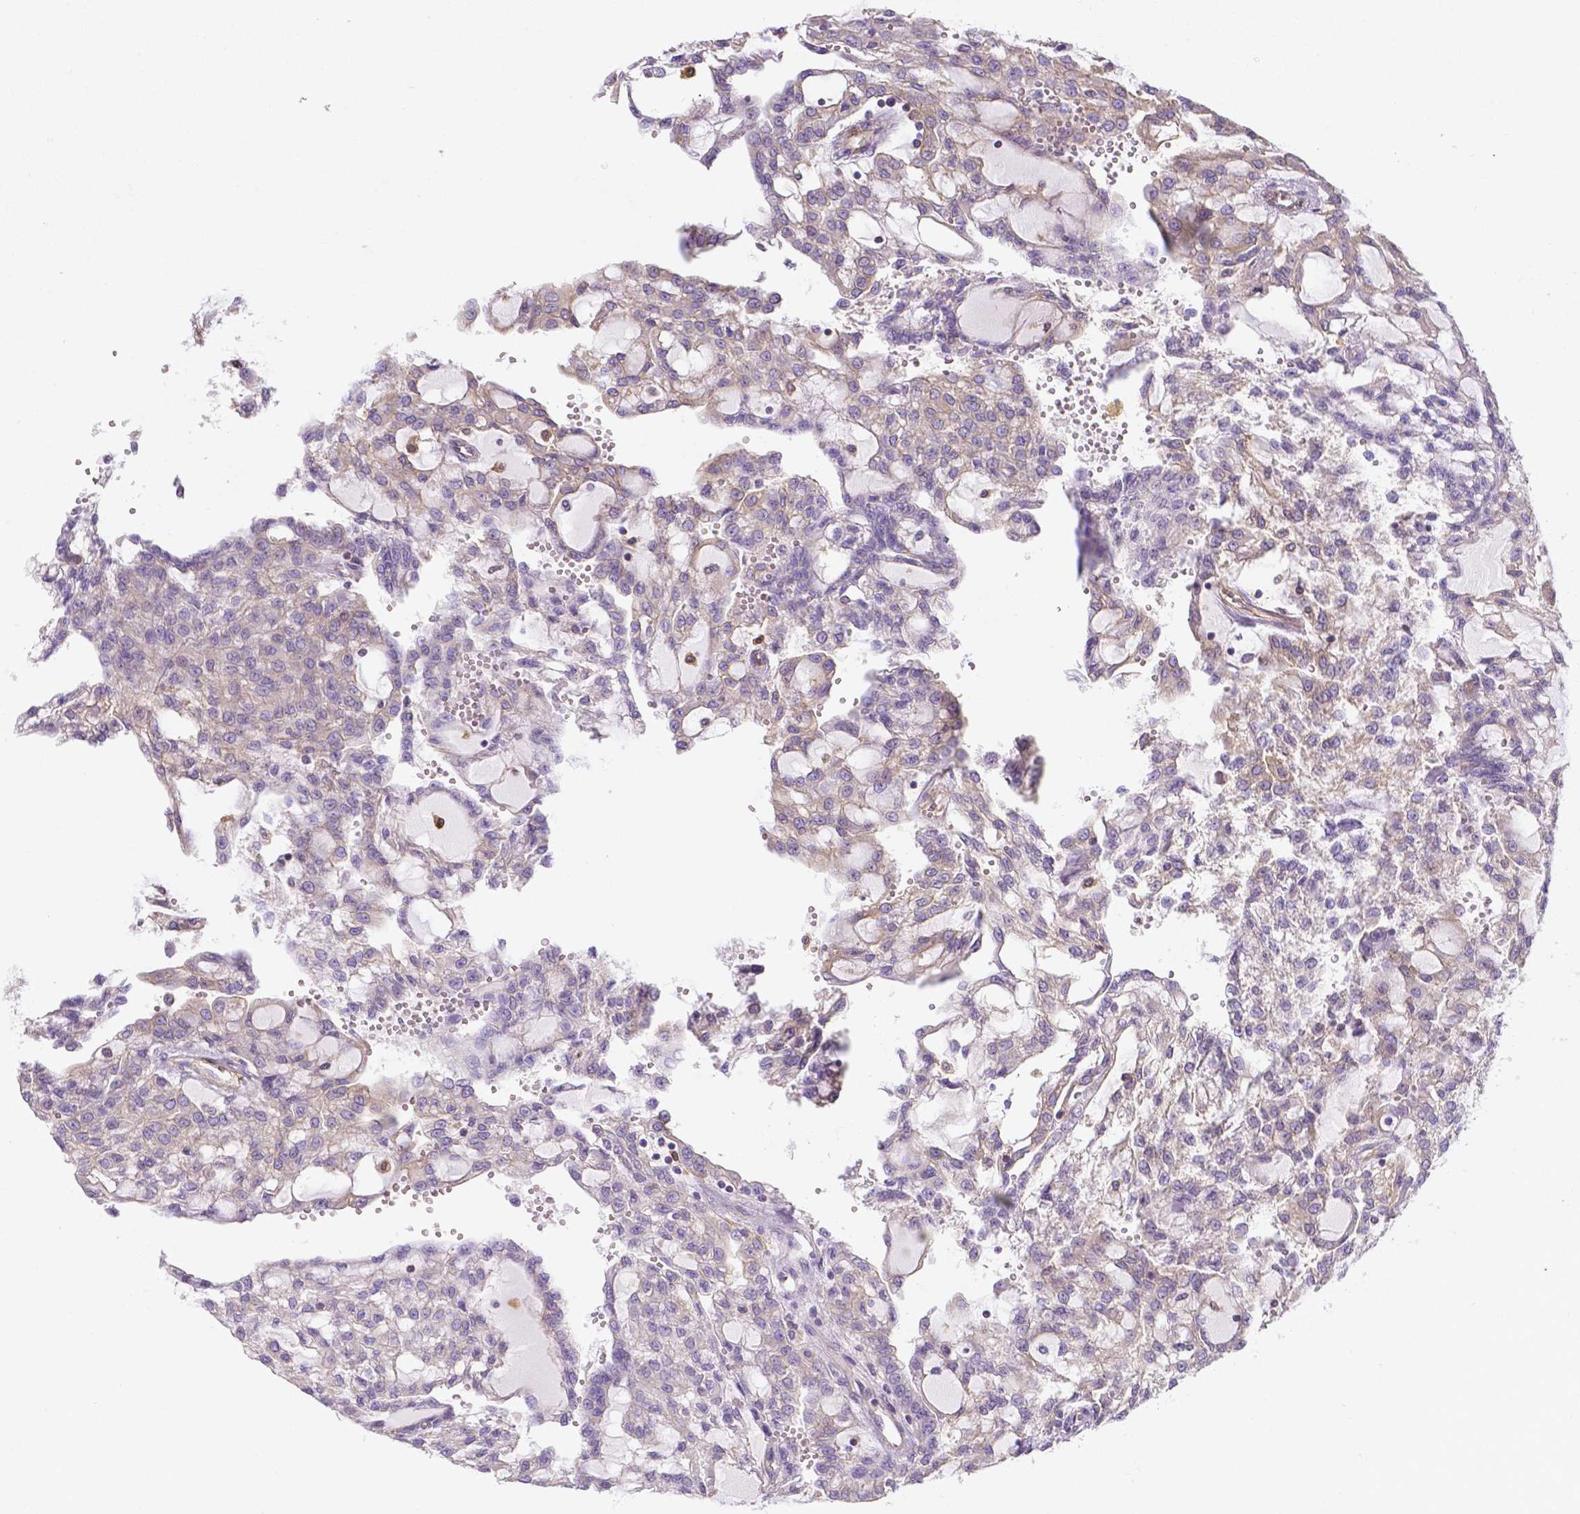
{"staining": {"intensity": "negative", "quantity": "none", "location": "none"}, "tissue": "renal cancer", "cell_type": "Tumor cells", "image_type": "cancer", "snomed": [{"axis": "morphology", "description": "Adenocarcinoma, NOS"}, {"axis": "topography", "description": "Kidney"}], "caption": "Immunohistochemical staining of human renal adenocarcinoma exhibits no significant staining in tumor cells.", "gene": "CRMP1", "patient": {"sex": "male", "age": 63}}